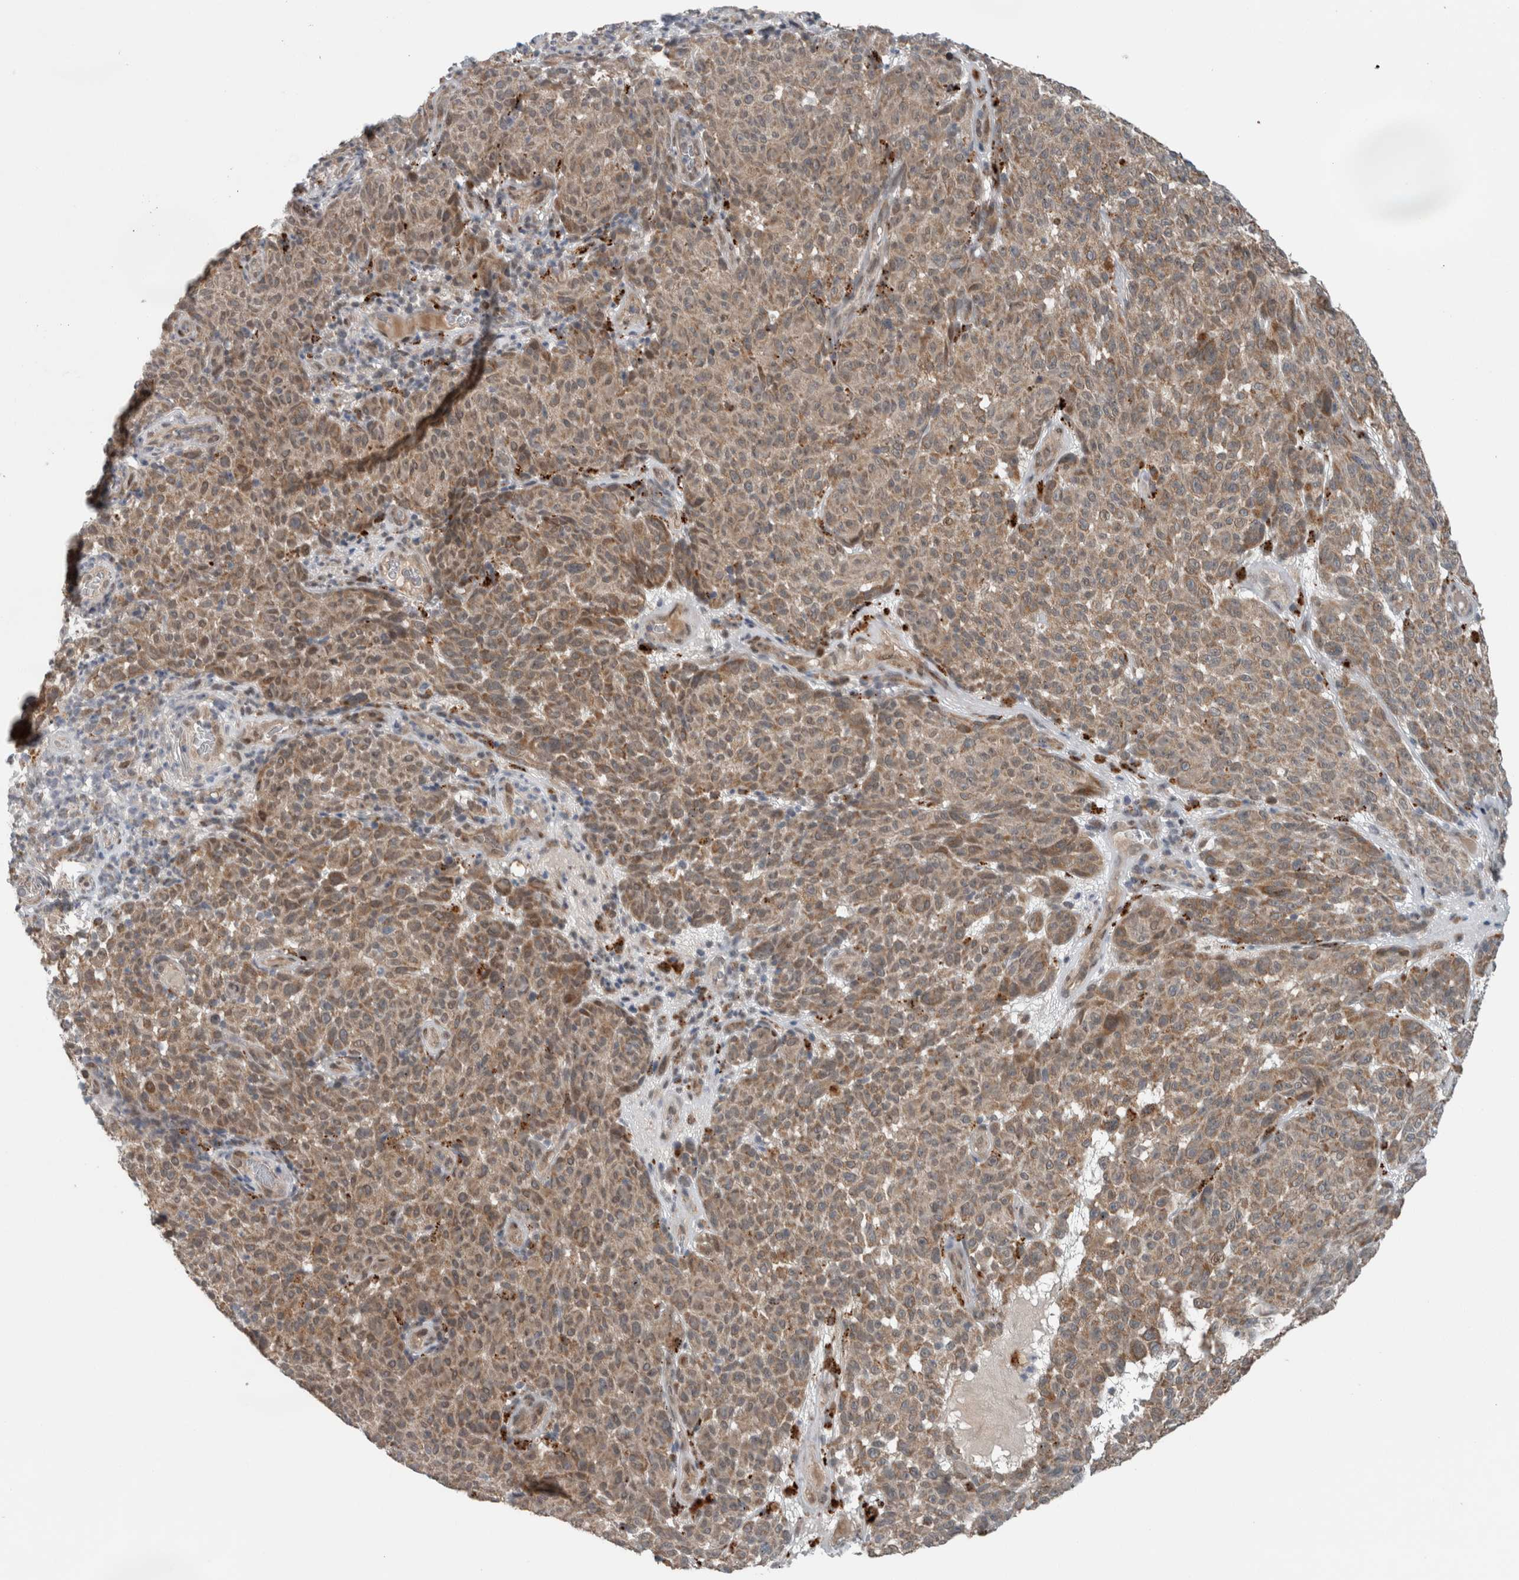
{"staining": {"intensity": "moderate", "quantity": ">75%", "location": "cytoplasmic/membranous"}, "tissue": "melanoma", "cell_type": "Tumor cells", "image_type": "cancer", "snomed": [{"axis": "morphology", "description": "Malignant melanoma, NOS"}, {"axis": "topography", "description": "Skin"}], "caption": "Protein staining of melanoma tissue displays moderate cytoplasmic/membranous positivity in approximately >75% of tumor cells.", "gene": "GBA2", "patient": {"sex": "female", "age": 82}}